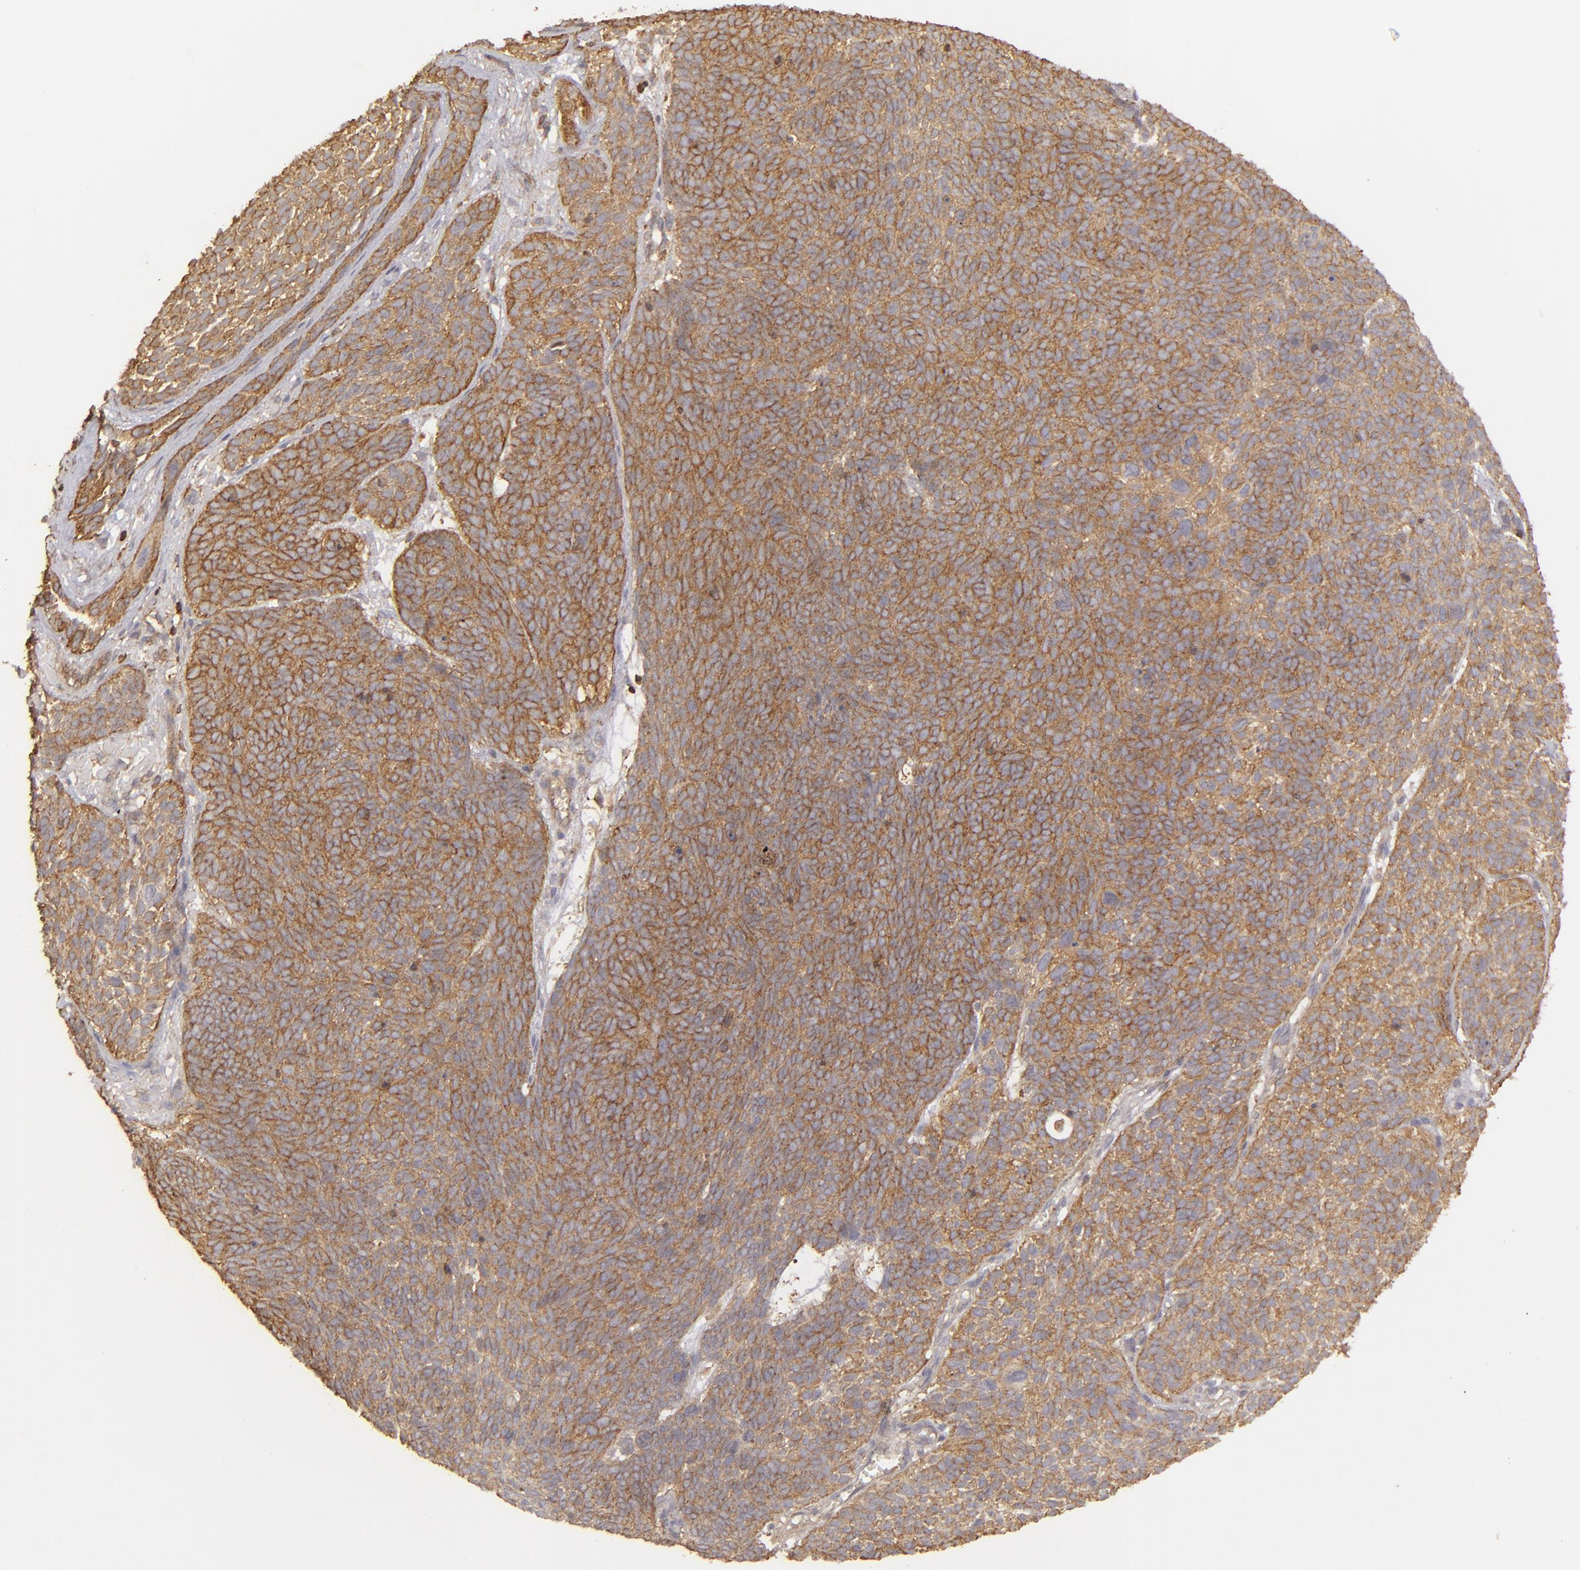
{"staining": {"intensity": "moderate", "quantity": ">75%", "location": "cytoplasmic/membranous"}, "tissue": "skin cancer", "cell_type": "Tumor cells", "image_type": "cancer", "snomed": [{"axis": "morphology", "description": "Basal cell carcinoma"}, {"axis": "topography", "description": "Skin"}], "caption": "Protein staining shows moderate cytoplasmic/membranous expression in about >75% of tumor cells in skin basal cell carcinoma.", "gene": "ACTB", "patient": {"sex": "male", "age": 84}}